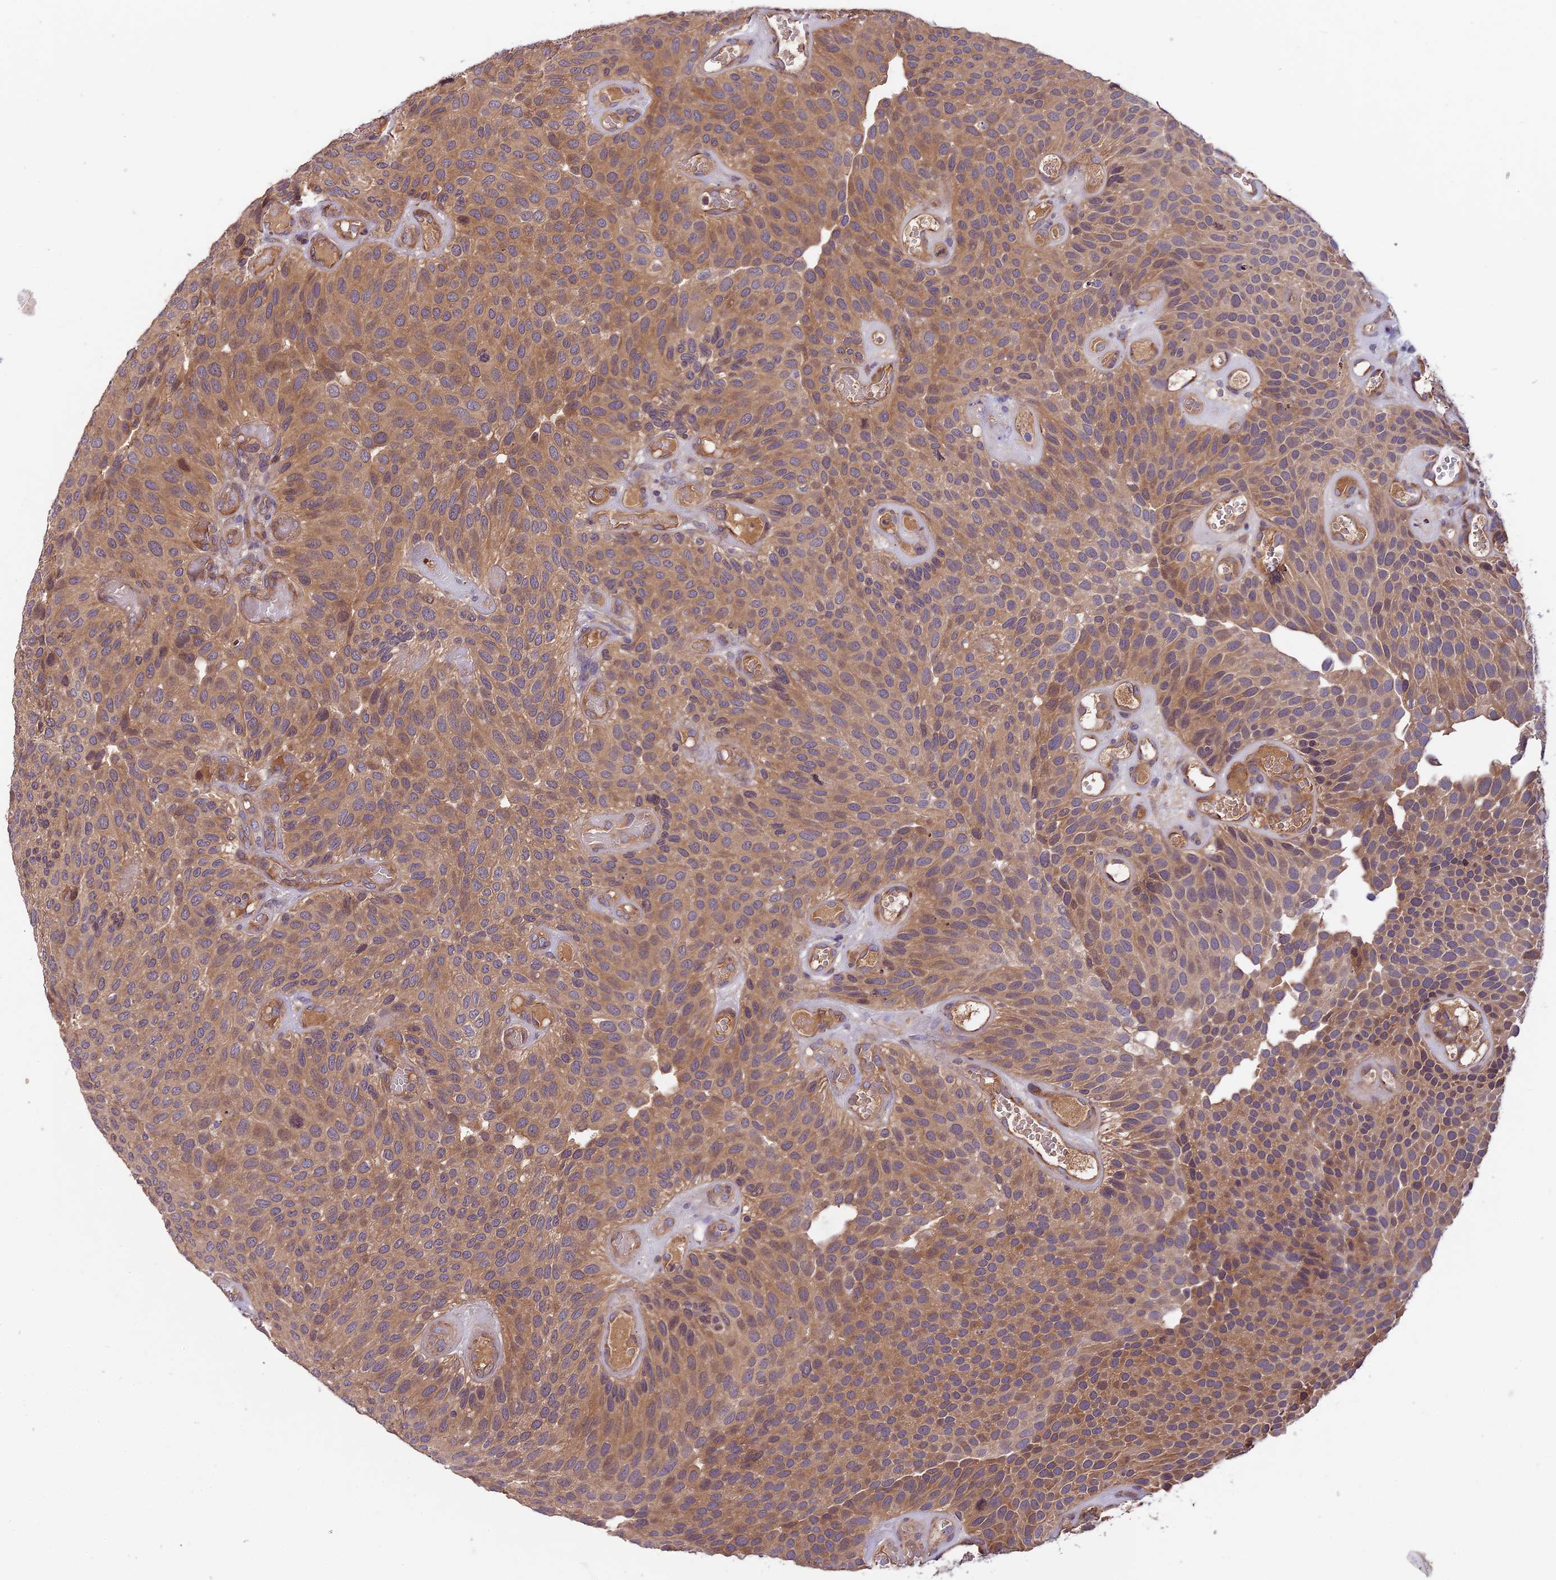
{"staining": {"intensity": "moderate", "quantity": ">75%", "location": "cytoplasmic/membranous"}, "tissue": "urothelial cancer", "cell_type": "Tumor cells", "image_type": "cancer", "snomed": [{"axis": "morphology", "description": "Urothelial carcinoma, Low grade"}, {"axis": "topography", "description": "Urinary bladder"}], "caption": "Tumor cells show medium levels of moderate cytoplasmic/membranous staining in approximately >75% of cells in urothelial carcinoma (low-grade). (DAB (3,3'-diaminobenzidine) IHC with brightfield microscopy, high magnification).", "gene": "SETD6", "patient": {"sex": "male", "age": 89}}